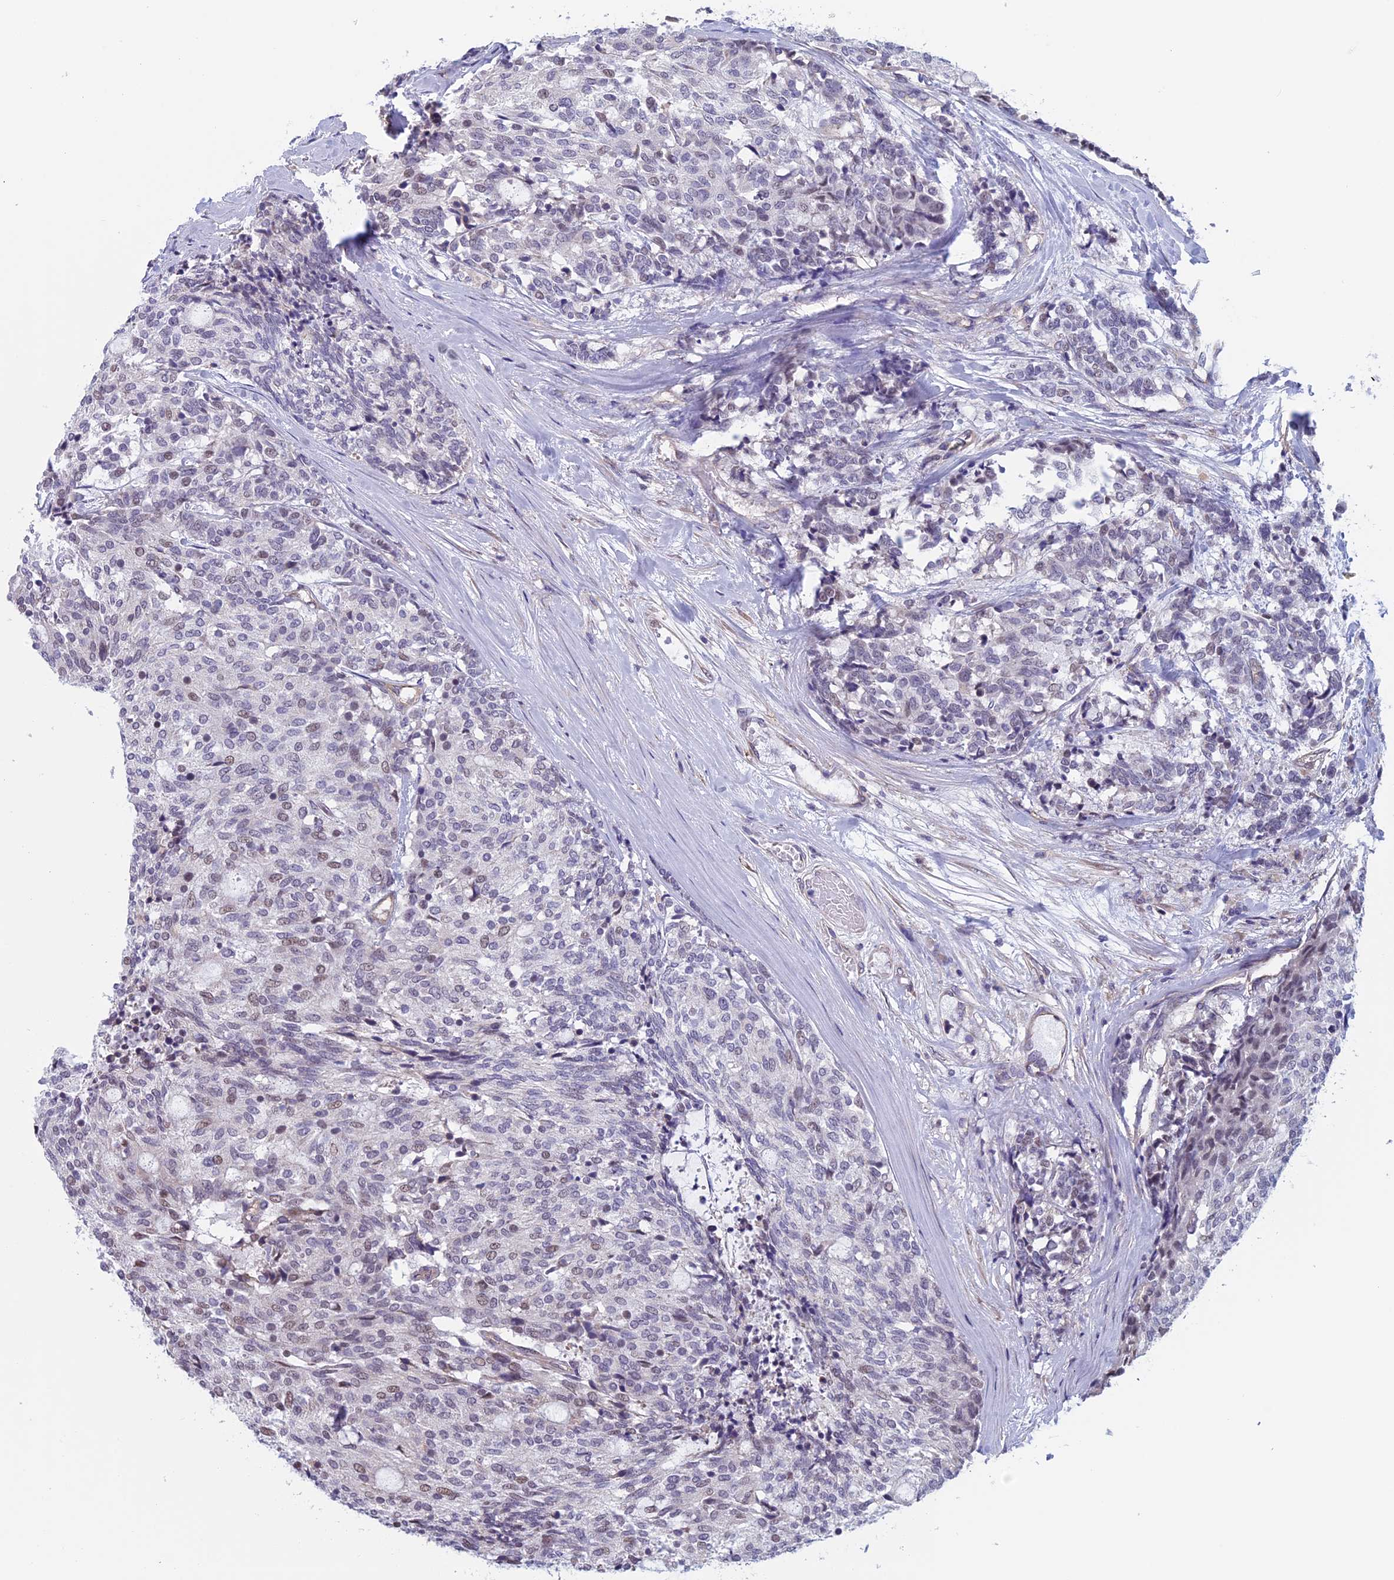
{"staining": {"intensity": "weak", "quantity": "<25%", "location": "cytoplasmic/membranous,nuclear"}, "tissue": "carcinoid", "cell_type": "Tumor cells", "image_type": "cancer", "snomed": [{"axis": "morphology", "description": "Carcinoid, malignant, NOS"}, {"axis": "topography", "description": "Pancreas"}], "caption": "An immunohistochemistry (IHC) micrograph of carcinoid is shown. There is no staining in tumor cells of carcinoid.", "gene": "SLC1A6", "patient": {"sex": "female", "age": 54}}